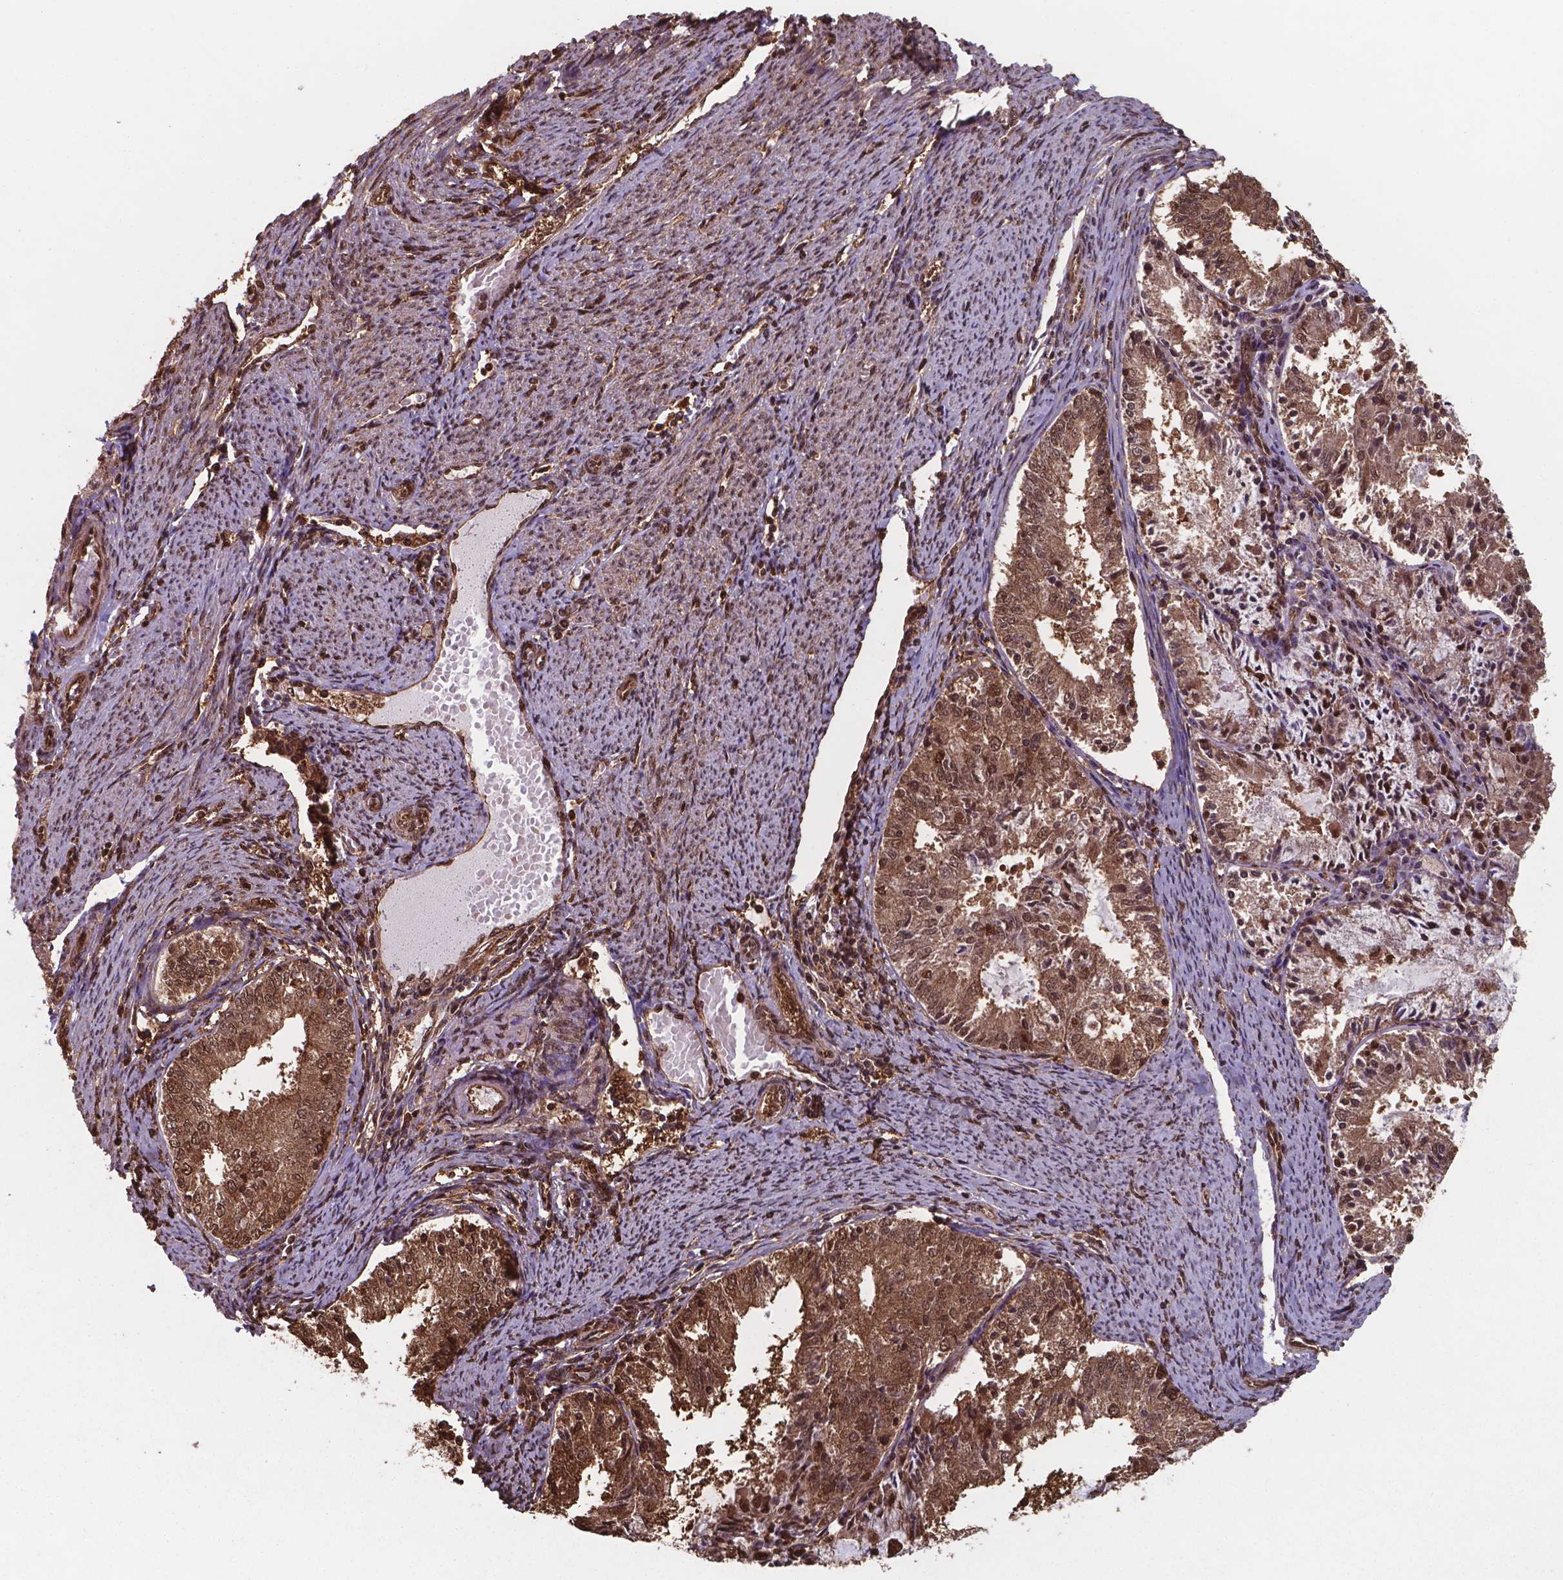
{"staining": {"intensity": "moderate", "quantity": ">75%", "location": "cytoplasmic/membranous,nuclear"}, "tissue": "endometrial cancer", "cell_type": "Tumor cells", "image_type": "cancer", "snomed": [{"axis": "morphology", "description": "Adenocarcinoma, NOS"}, {"axis": "topography", "description": "Endometrium"}], "caption": "Protein expression analysis of endometrial adenocarcinoma displays moderate cytoplasmic/membranous and nuclear staining in about >75% of tumor cells.", "gene": "CHP2", "patient": {"sex": "female", "age": 57}}